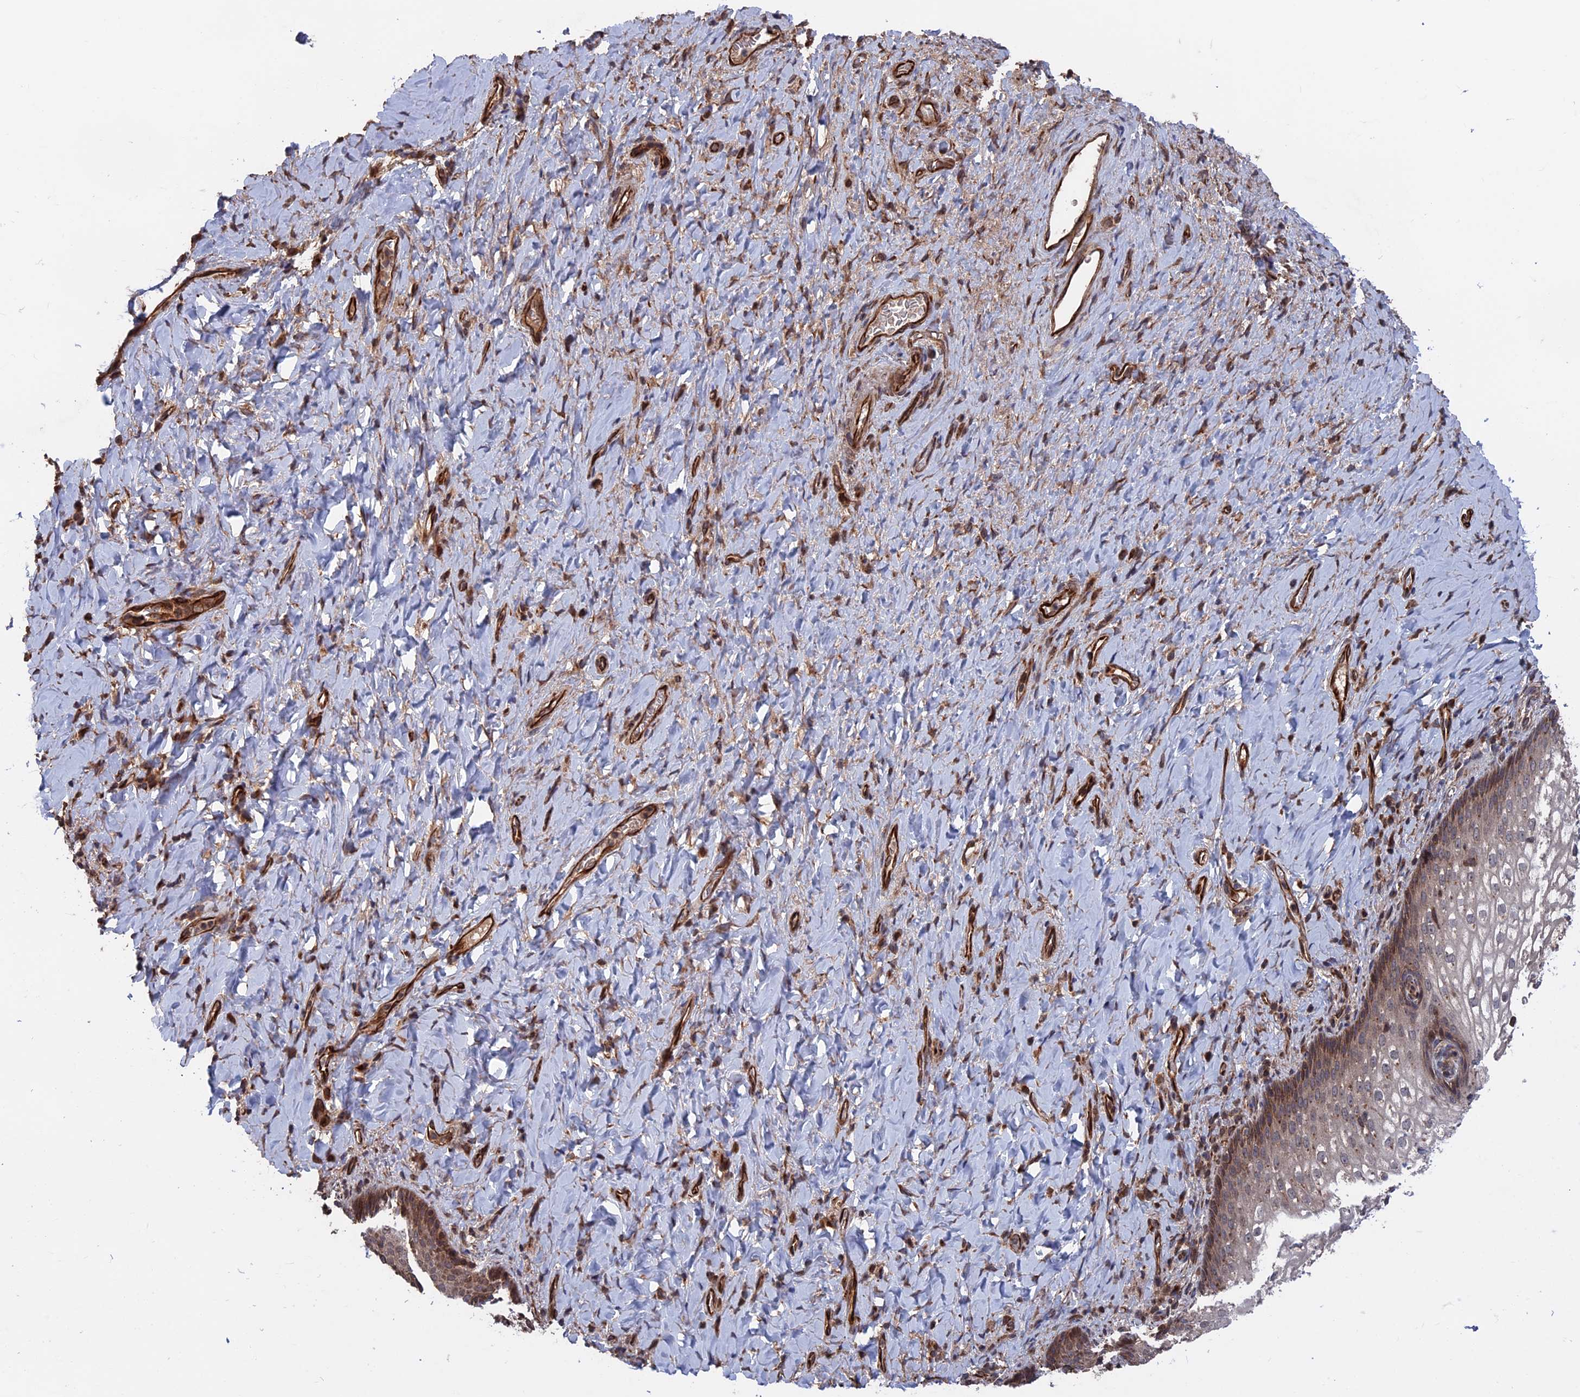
{"staining": {"intensity": "moderate", "quantity": "<25%", "location": "cytoplasmic/membranous,nuclear"}, "tissue": "vagina", "cell_type": "Squamous epithelial cells", "image_type": "normal", "snomed": [{"axis": "morphology", "description": "Normal tissue, NOS"}, {"axis": "topography", "description": "Vagina"}], "caption": "Brown immunohistochemical staining in normal vagina demonstrates moderate cytoplasmic/membranous,nuclear staining in about <25% of squamous epithelial cells.", "gene": "PLA2G15", "patient": {"sex": "female", "age": 60}}